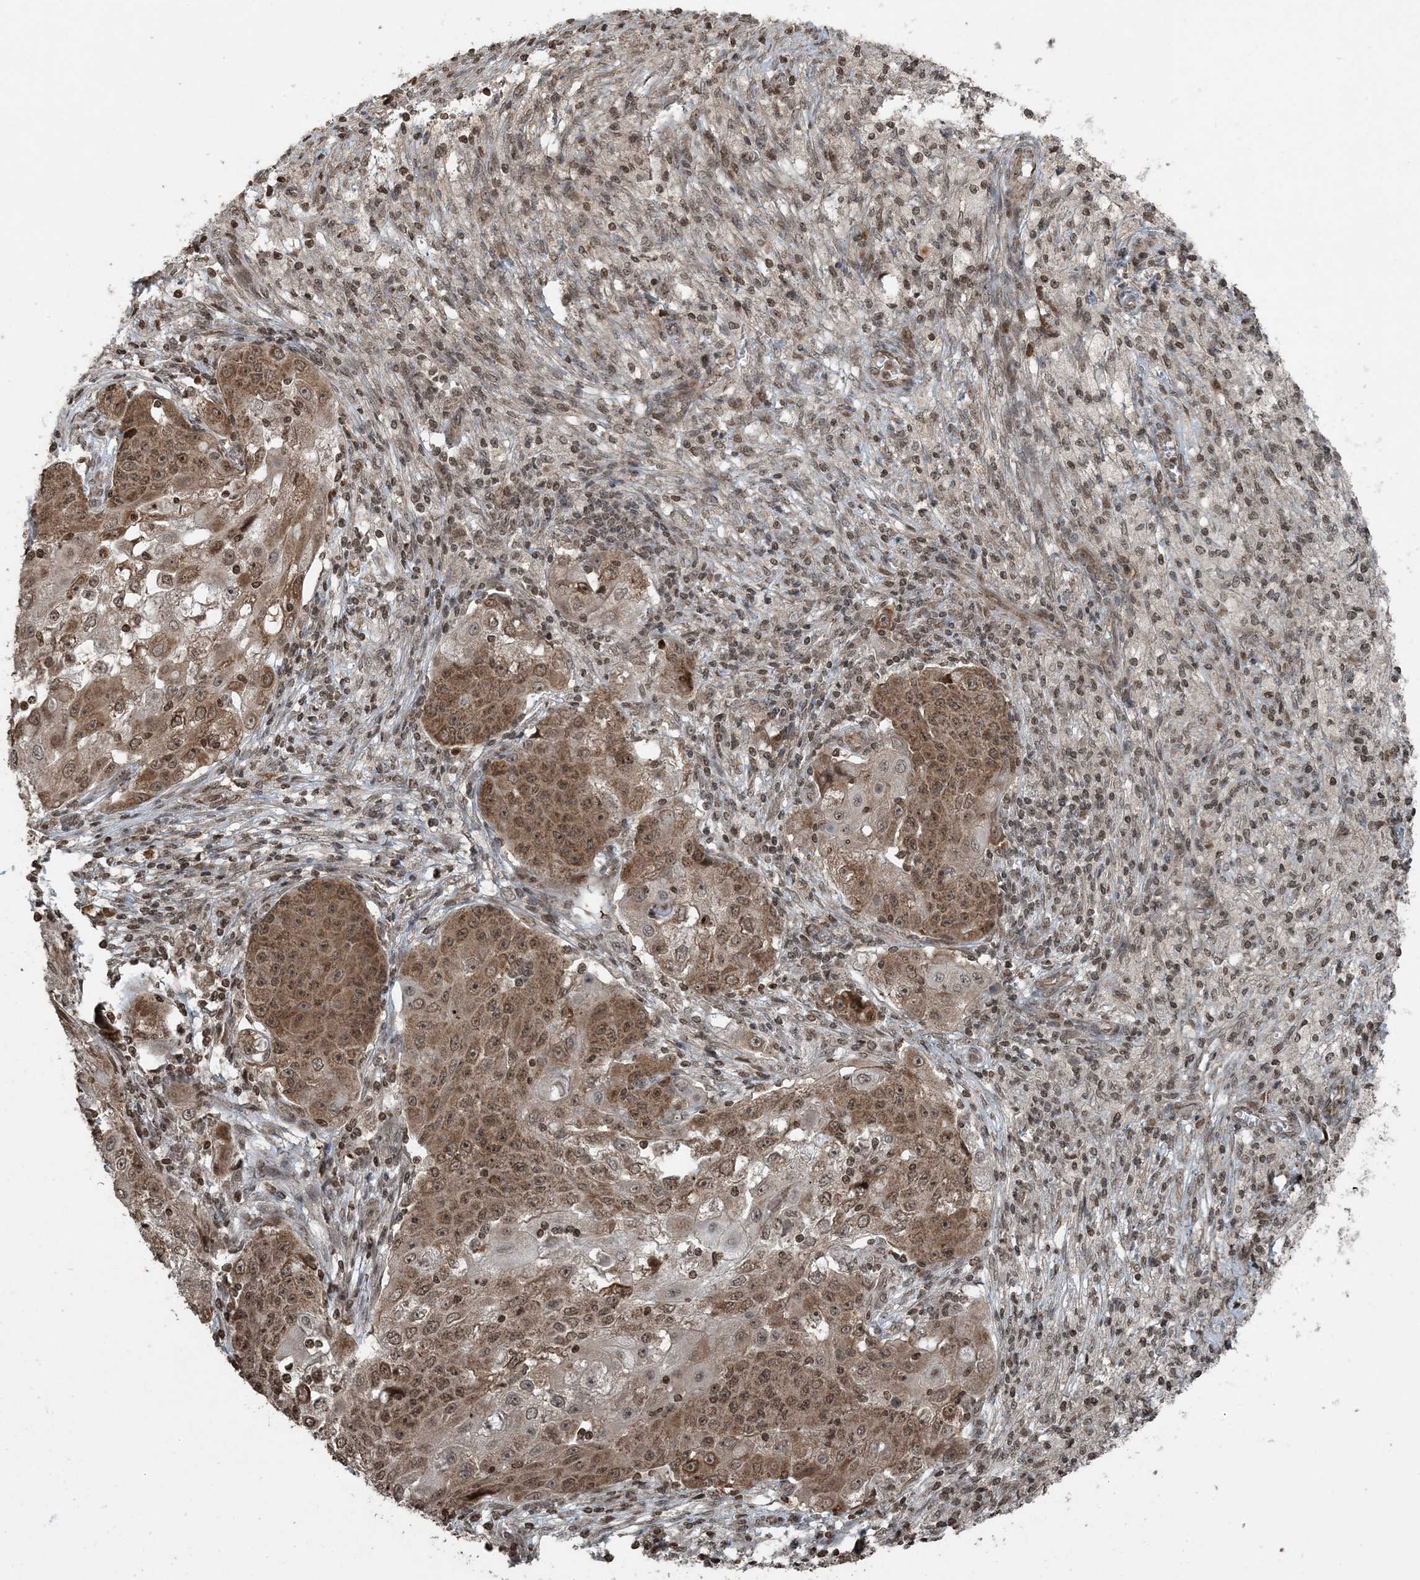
{"staining": {"intensity": "moderate", "quantity": ">75%", "location": "cytoplasmic/membranous,nuclear"}, "tissue": "ovarian cancer", "cell_type": "Tumor cells", "image_type": "cancer", "snomed": [{"axis": "morphology", "description": "Carcinoma, endometroid"}, {"axis": "topography", "description": "Ovary"}], "caption": "This photomicrograph shows immunohistochemistry staining of human ovarian cancer, with medium moderate cytoplasmic/membranous and nuclear staining in approximately >75% of tumor cells.", "gene": "ZFAND2B", "patient": {"sex": "female", "age": 42}}